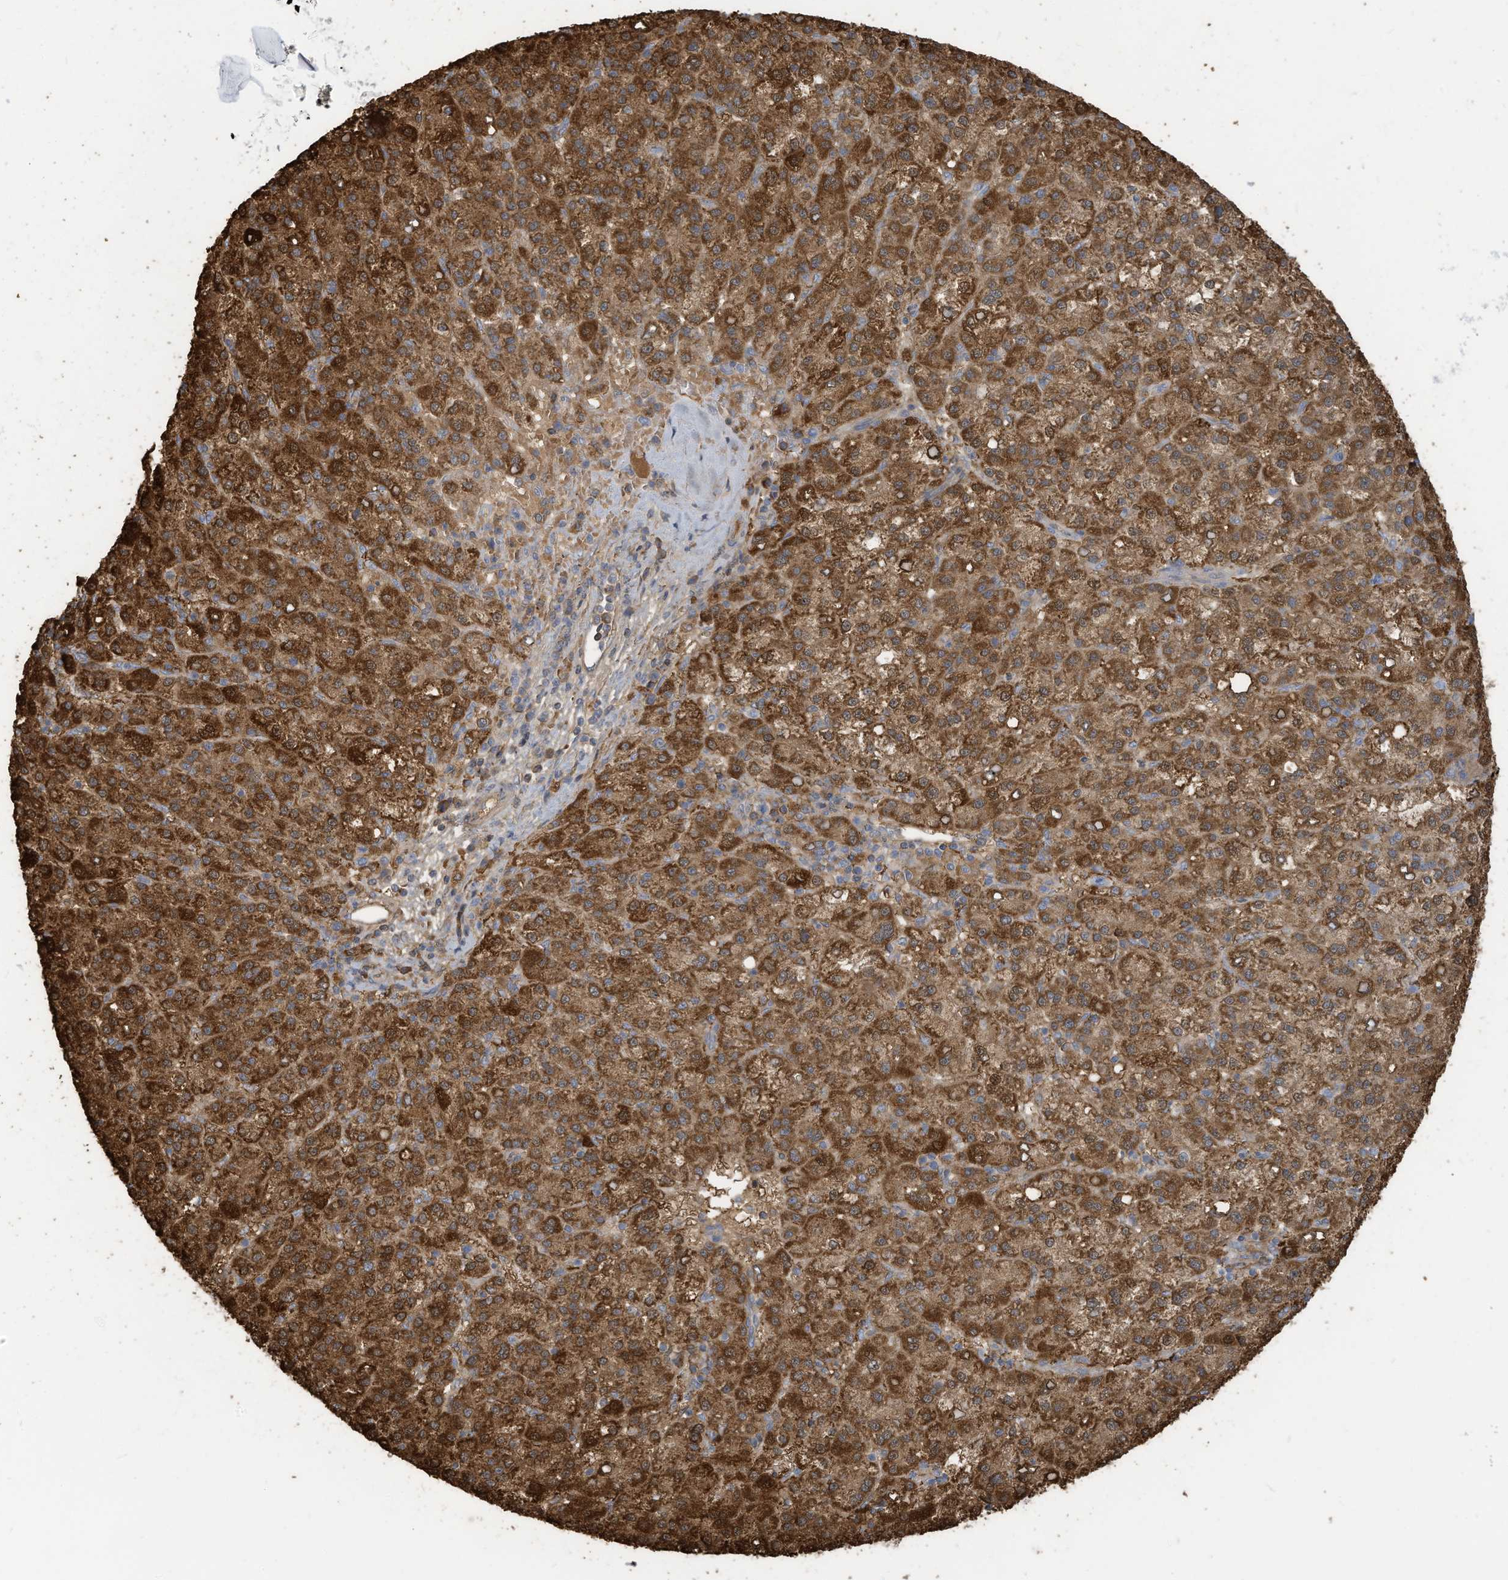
{"staining": {"intensity": "strong", "quantity": ">75%", "location": "cytoplasmic/membranous"}, "tissue": "liver cancer", "cell_type": "Tumor cells", "image_type": "cancer", "snomed": [{"axis": "morphology", "description": "Carcinoma, Hepatocellular, NOS"}, {"axis": "topography", "description": "Liver"}], "caption": "Tumor cells demonstrate high levels of strong cytoplasmic/membranous expression in approximately >75% of cells in liver hepatocellular carcinoma.", "gene": "GTPBP2", "patient": {"sex": "female", "age": 58}}